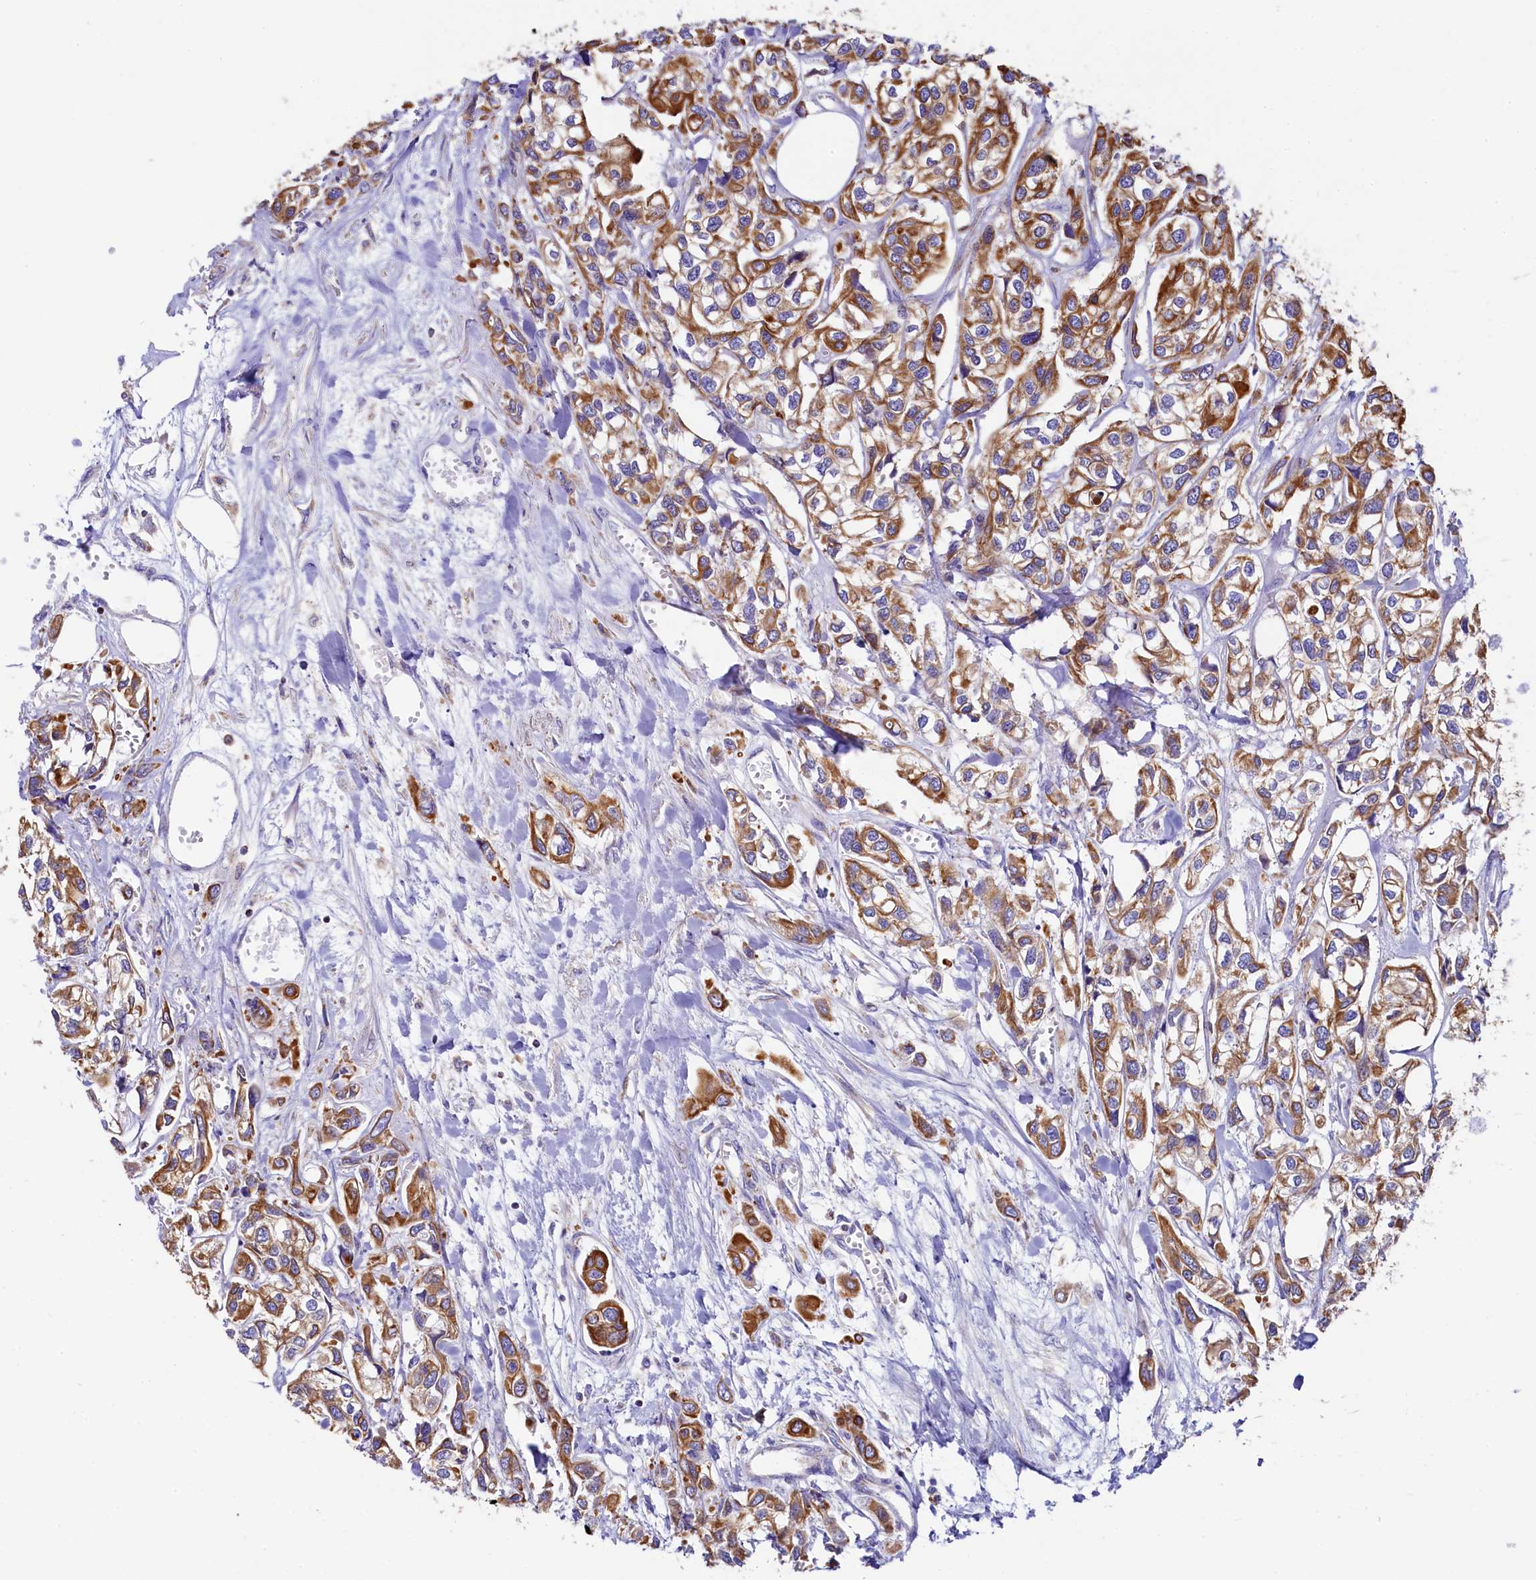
{"staining": {"intensity": "moderate", "quantity": ">75%", "location": "cytoplasmic/membranous"}, "tissue": "urothelial cancer", "cell_type": "Tumor cells", "image_type": "cancer", "snomed": [{"axis": "morphology", "description": "Urothelial carcinoma, High grade"}, {"axis": "topography", "description": "Urinary bladder"}], "caption": "Immunohistochemical staining of human urothelial cancer exhibits medium levels of moderate cytoplasmic/membranous expression in approximately >75% of tumor cells. The staining was performed using DAB to visualize the protein expression in brown, while the nuclei were stained in blue with hematoxylin (Magnification: 20x).", "gene": "CLYBL", "patient": {"sex": "male", "age": 67}}